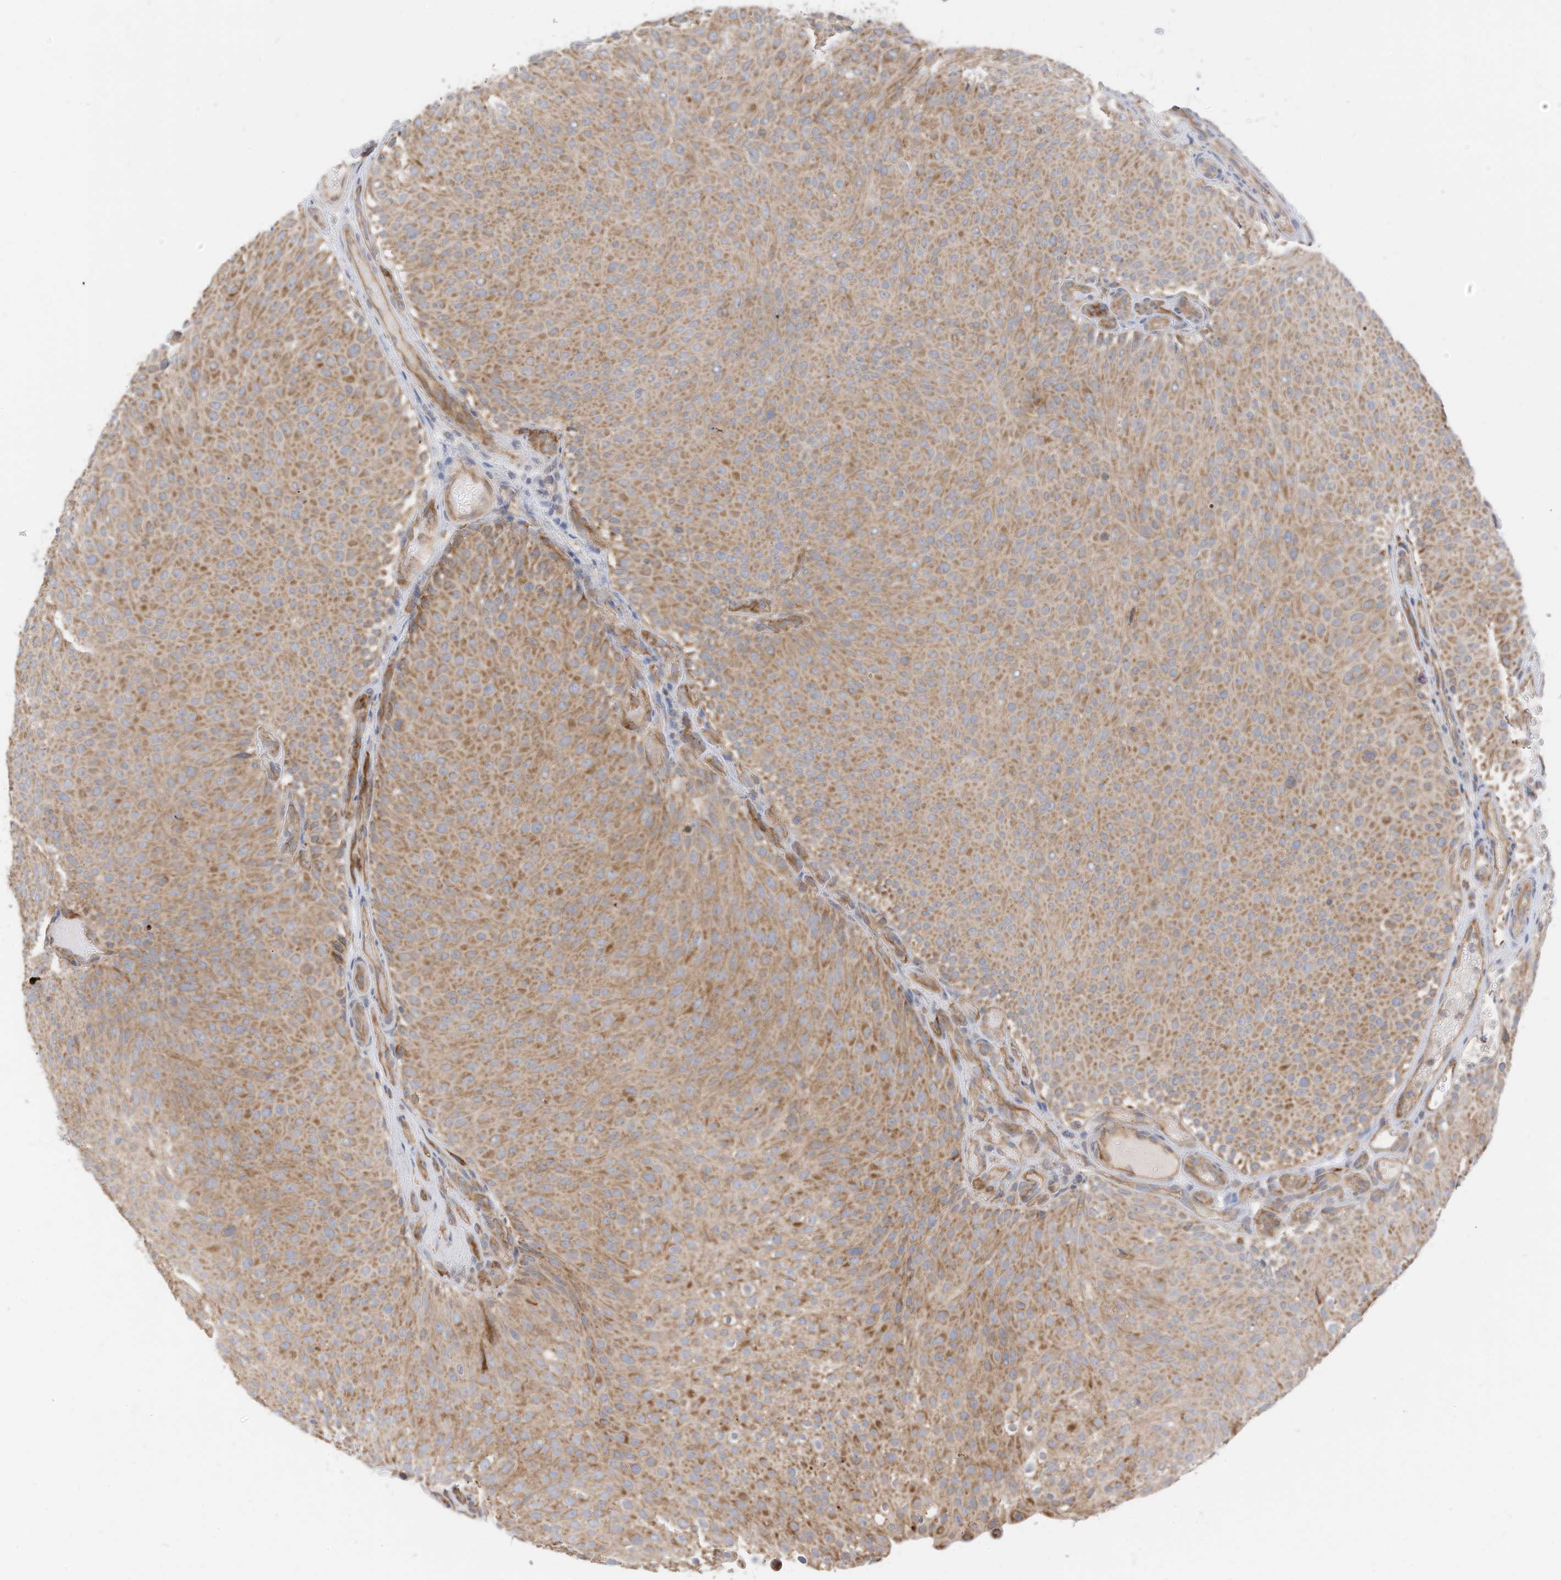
{"staining": {"intensity": "moderate", "quantity": ">75%", "location": "cytoplasmic/membranous"}, "tissue": "urothelial cancer", "cell_type": "Tumor cells", "image_type": "cancer", "snomed": [{"axis": "morphology", "description": "Urothelial carcinoma, Low grade"}, {"axis": "topography", "description": "Urinary bladder"}], "caption": "Tumor cells display moderate cytoplasmic/membranous staining in approximately >75% of cells in urothelial cancer. (IHC, brightfield microscopy, high magnification).", "gene": "METTL6", "patient": {"sex": "male", "age": 78}}